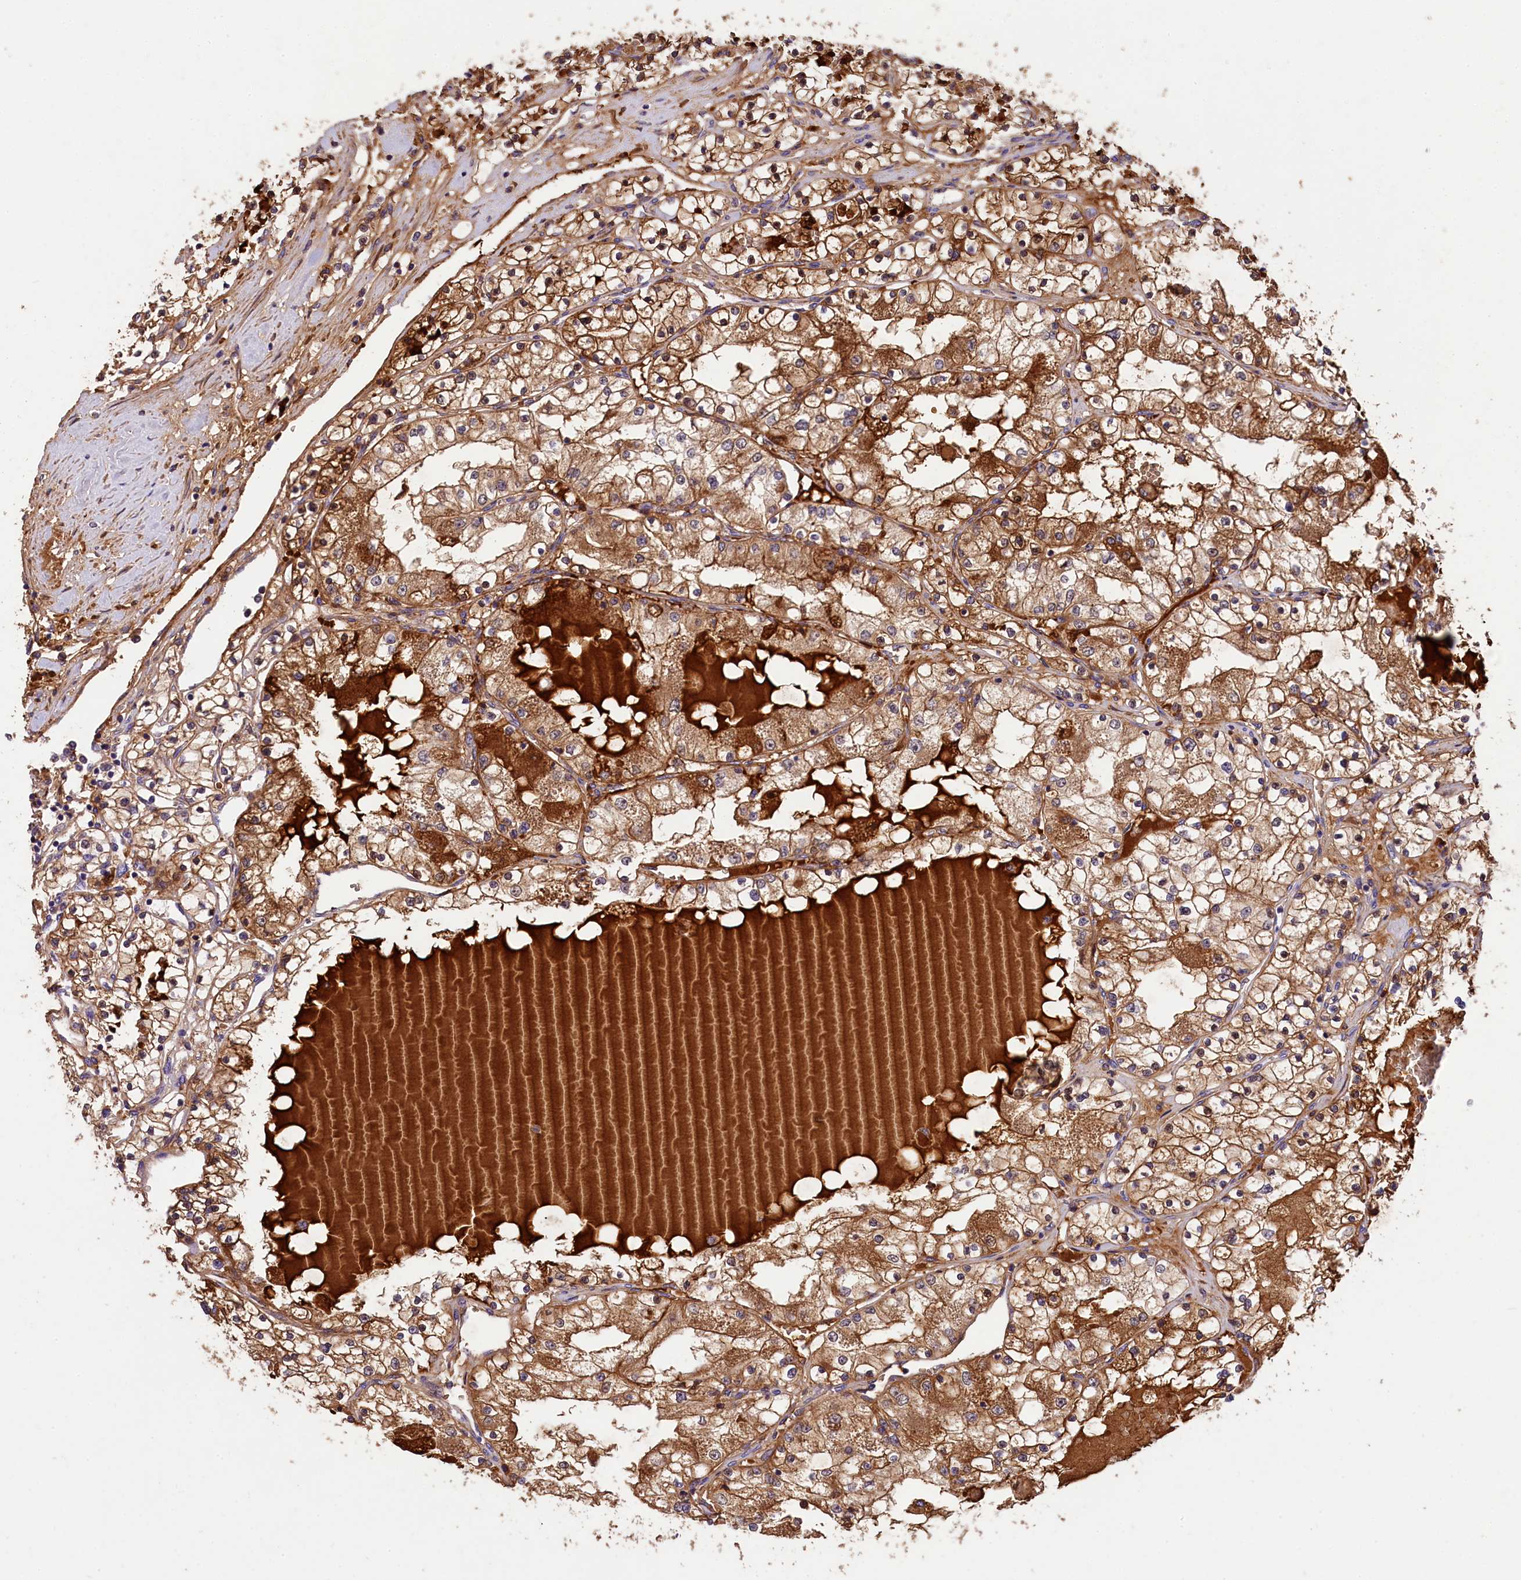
{"staining": {"intensity": "moderate", "quantity": "<25%", "location": "cytoplasmic/membranous"}, "tissue": "renal cancer", "cell_type": "Tumor cells", "image_type": "cancer", "snomed": [{"axis": "morphology", "description": "Normal tissue, NOS"}, {"axis": "morphology", "description": "Adenocarcinoma, NOS"}, {"axis": "topography", "description": "Kidney"}], "caption": "Immunohistochemistry (DAB (3,3'-diaminobenzidine)) staining of renal adenocarcinoma reveals moderate cytoplasmic/membranous protein staining in approximately <25% of tumor cells.", "gene": "PHAF1", "patient": {"sex": "male", "age": 68}}